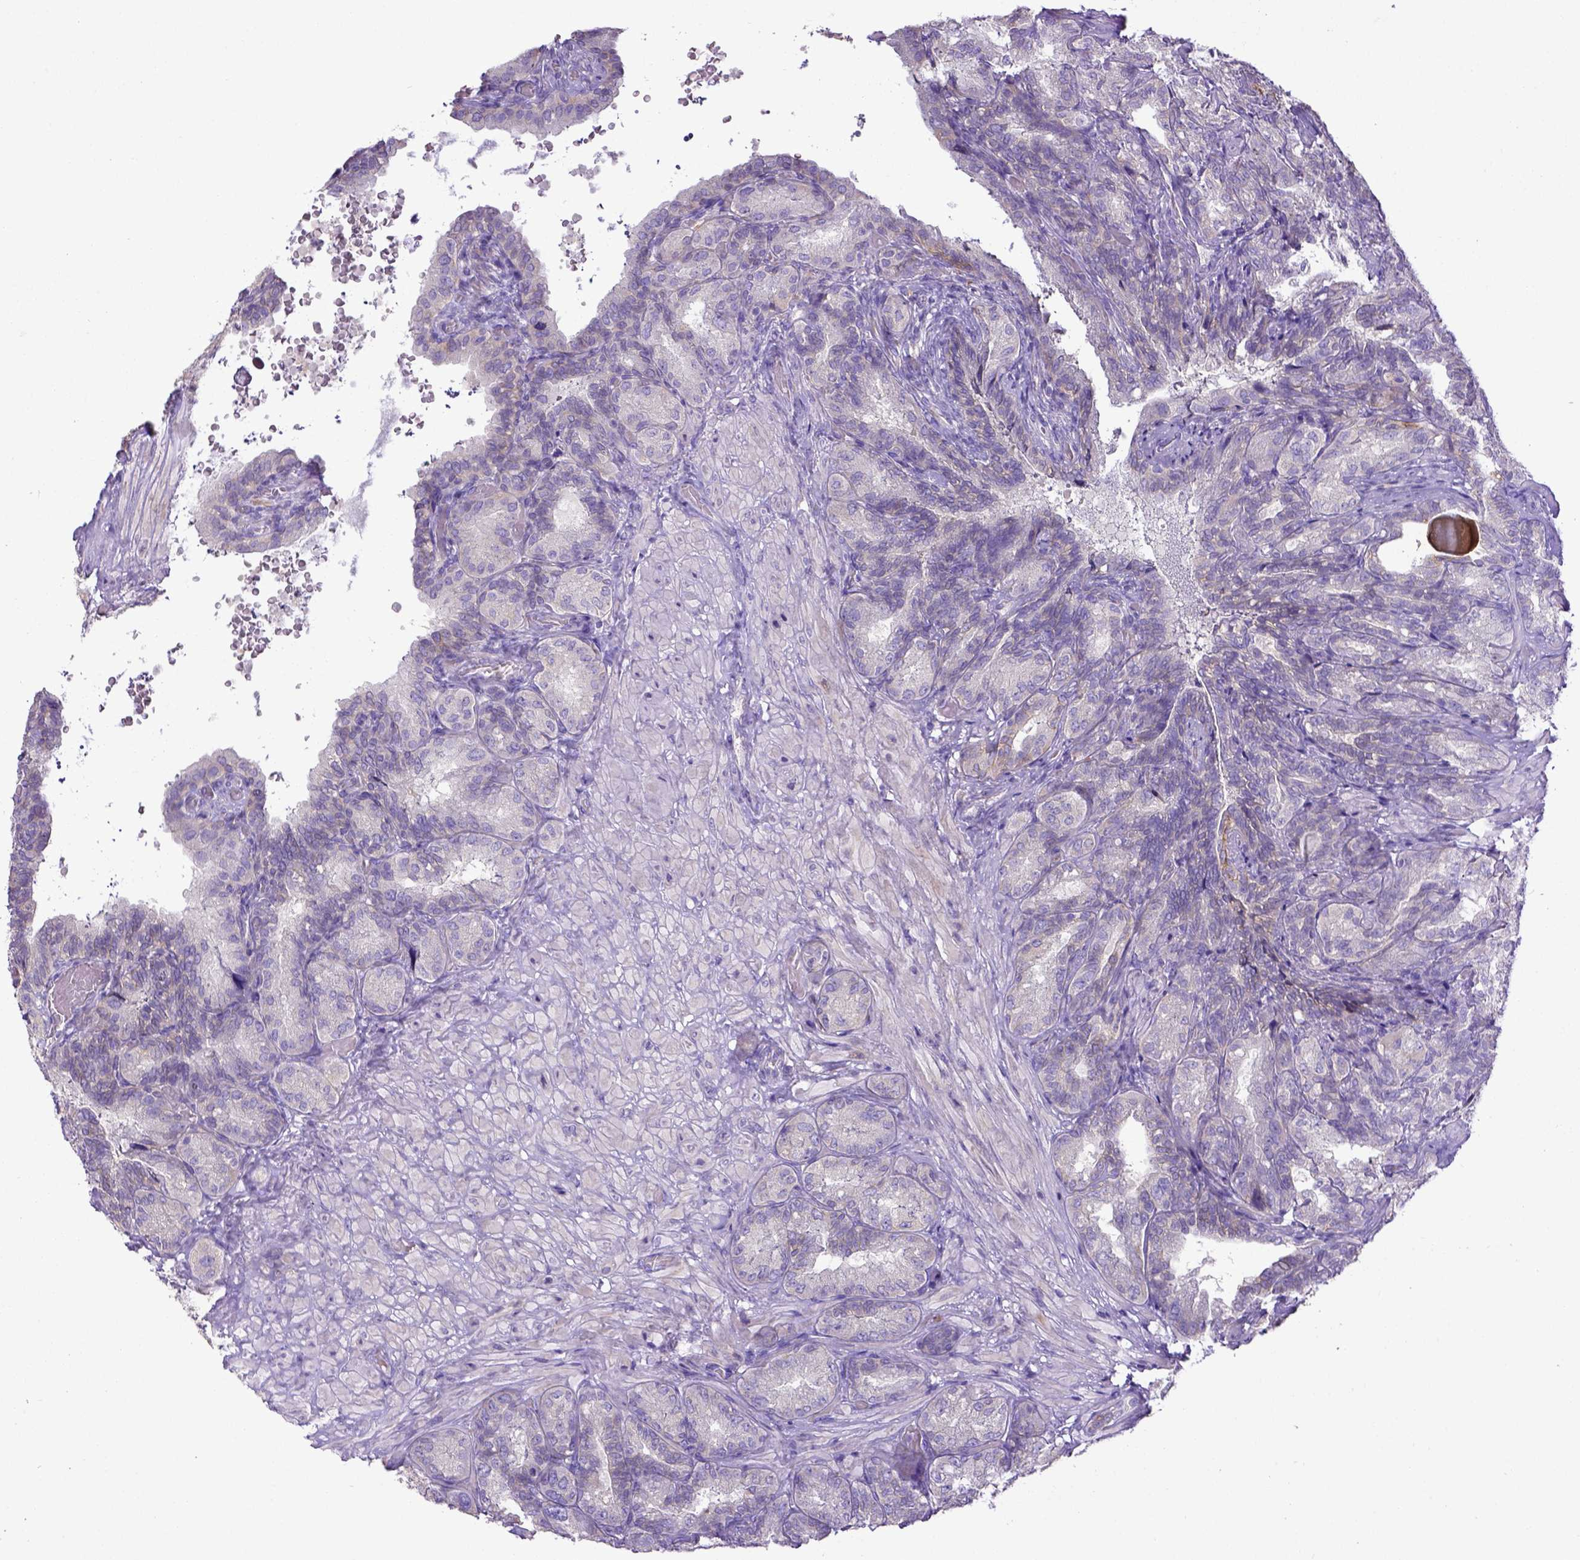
{"staining": {"intensity": "negative", "quantity": "none", "location": "none"}, "tissue": "seminal vesicle", "cell_type": "Glandular cells", "image_type": "normal", "snomed": [{"axis": "morphology", "description": "Normal tissue, NOS"}, {"axis": "topography", "description": "Seminal veicle"}], "caption": "An immunohistochemistry (IHC) histopathology image of unremarkable seminal vesicle is shown. There is no staining in glandular cells of seminal vesicle.", "gene": "CD40", "patient": {"sex": "male", "age": 68}}